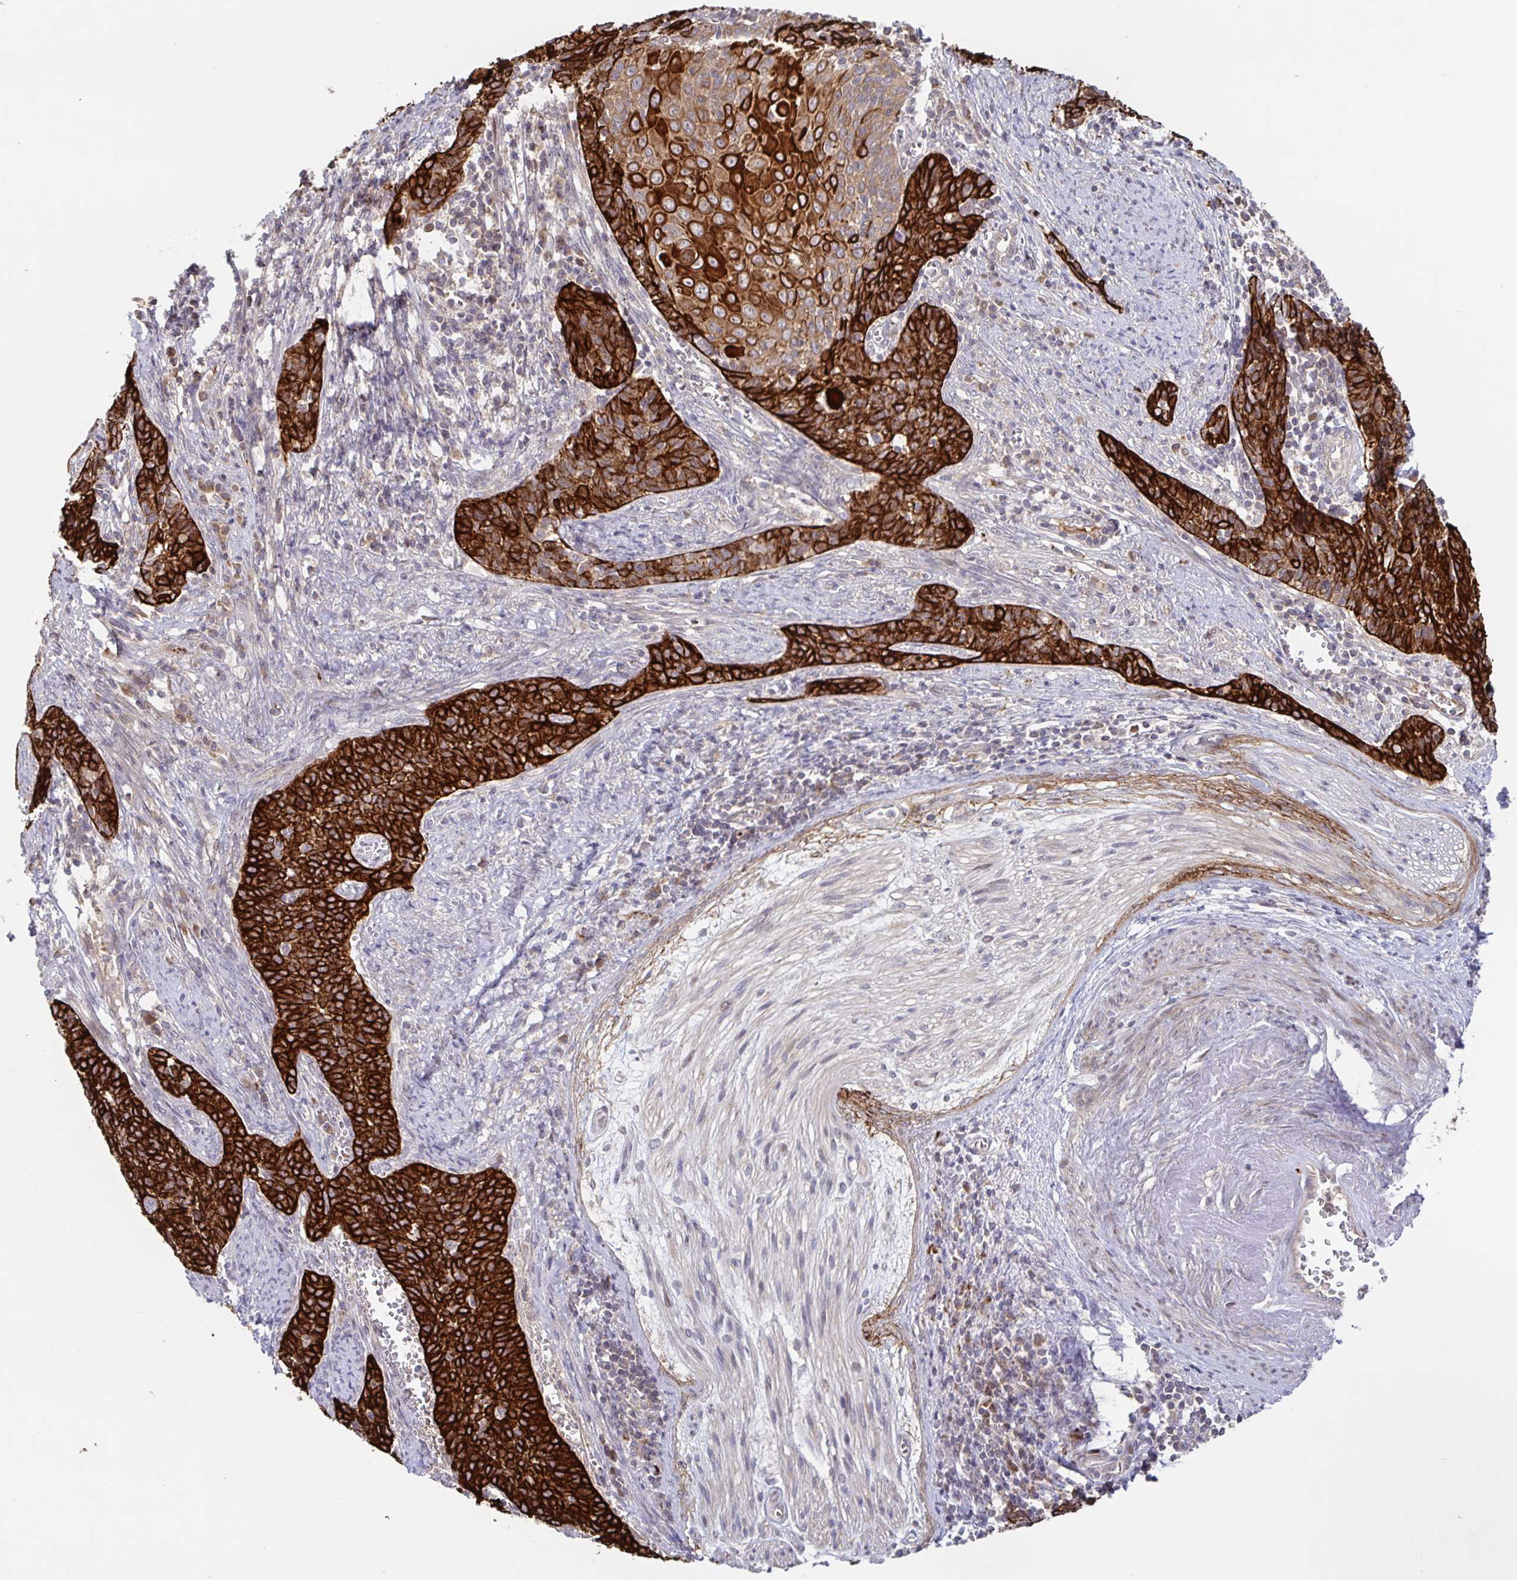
{"staining": {"intensity": "strong", "quantity": ">75%", "location": "cytoplasmic/membranous"}, "tissue": "cervical cancer", "cell_type": "Tumor cells", "image_type": "cancer", "snomed": [{"axis": "morphology", "description": "Squamous cell carcinoma, NOS"}, {"axis": "topography", "description": "Cervix"}], "caption": "Protein staining of cervical cancer (squamous cell carcinoma) tissue displays strong cytoplasmic/membranous positivity in approximately >75% of tumor cells.", "gene": "AACS", "patient": {"sex": "female", "age": 39}}